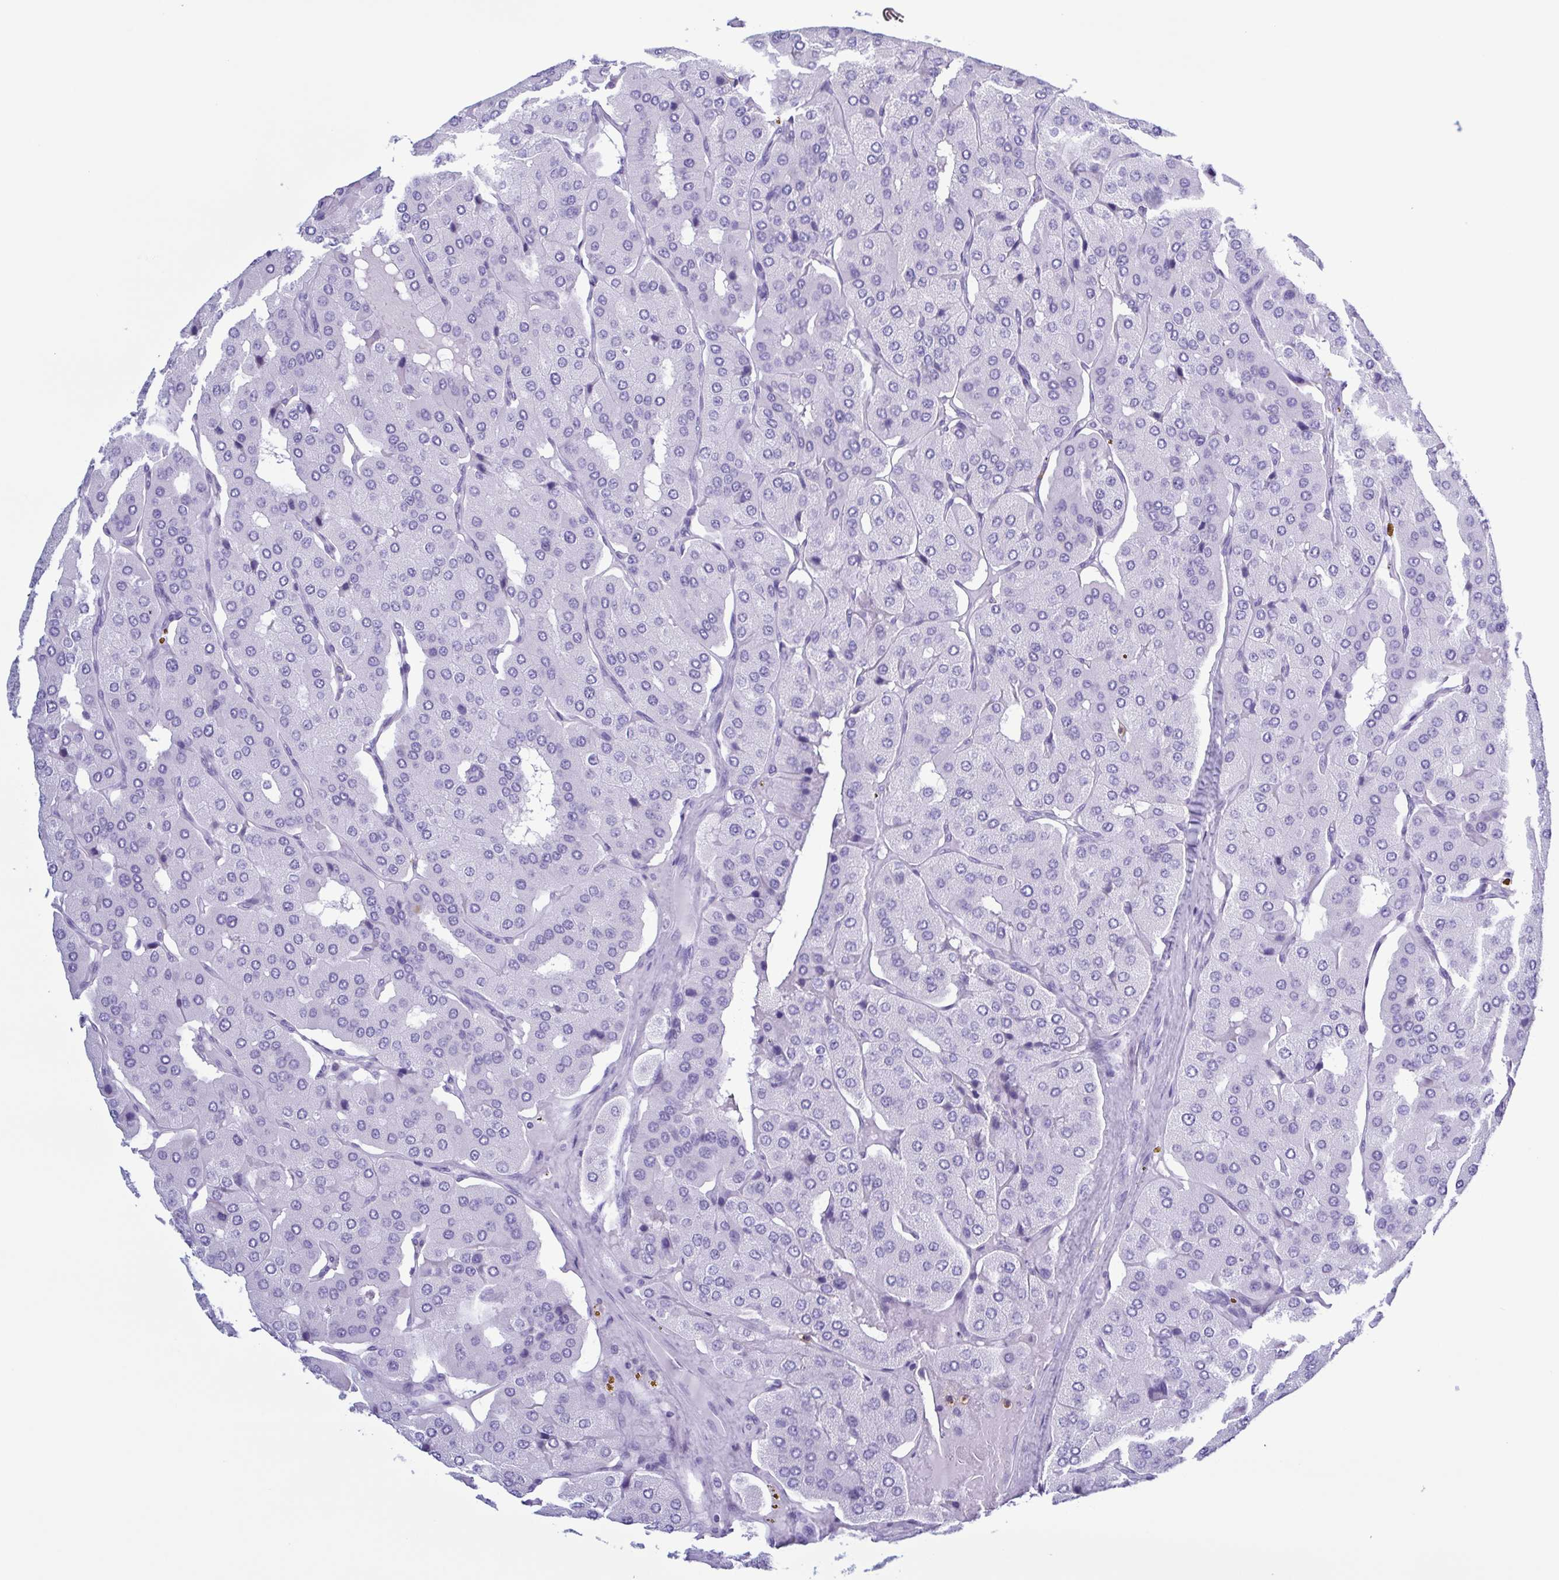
{"staining": {"intensity": "negative", "quantity": "none", "location": "none"}, "tissue": "parathyroid gland", "cell_type": "Glandular cells", "image_type": "normal", "snomed": [{"axis": "morphology", "description": "Normal tissue, NOS"}, {"axis": "morphology", "description": "Adenoma, NOS"}, {"axis": "topography", "description": "Parathyroid gland"}], "caption": "The photomicrograph shows no significant staining in glandular cells of parathyroid gland.", "gene": "LTF", "patient": {"sex": "female", "age": 86}}